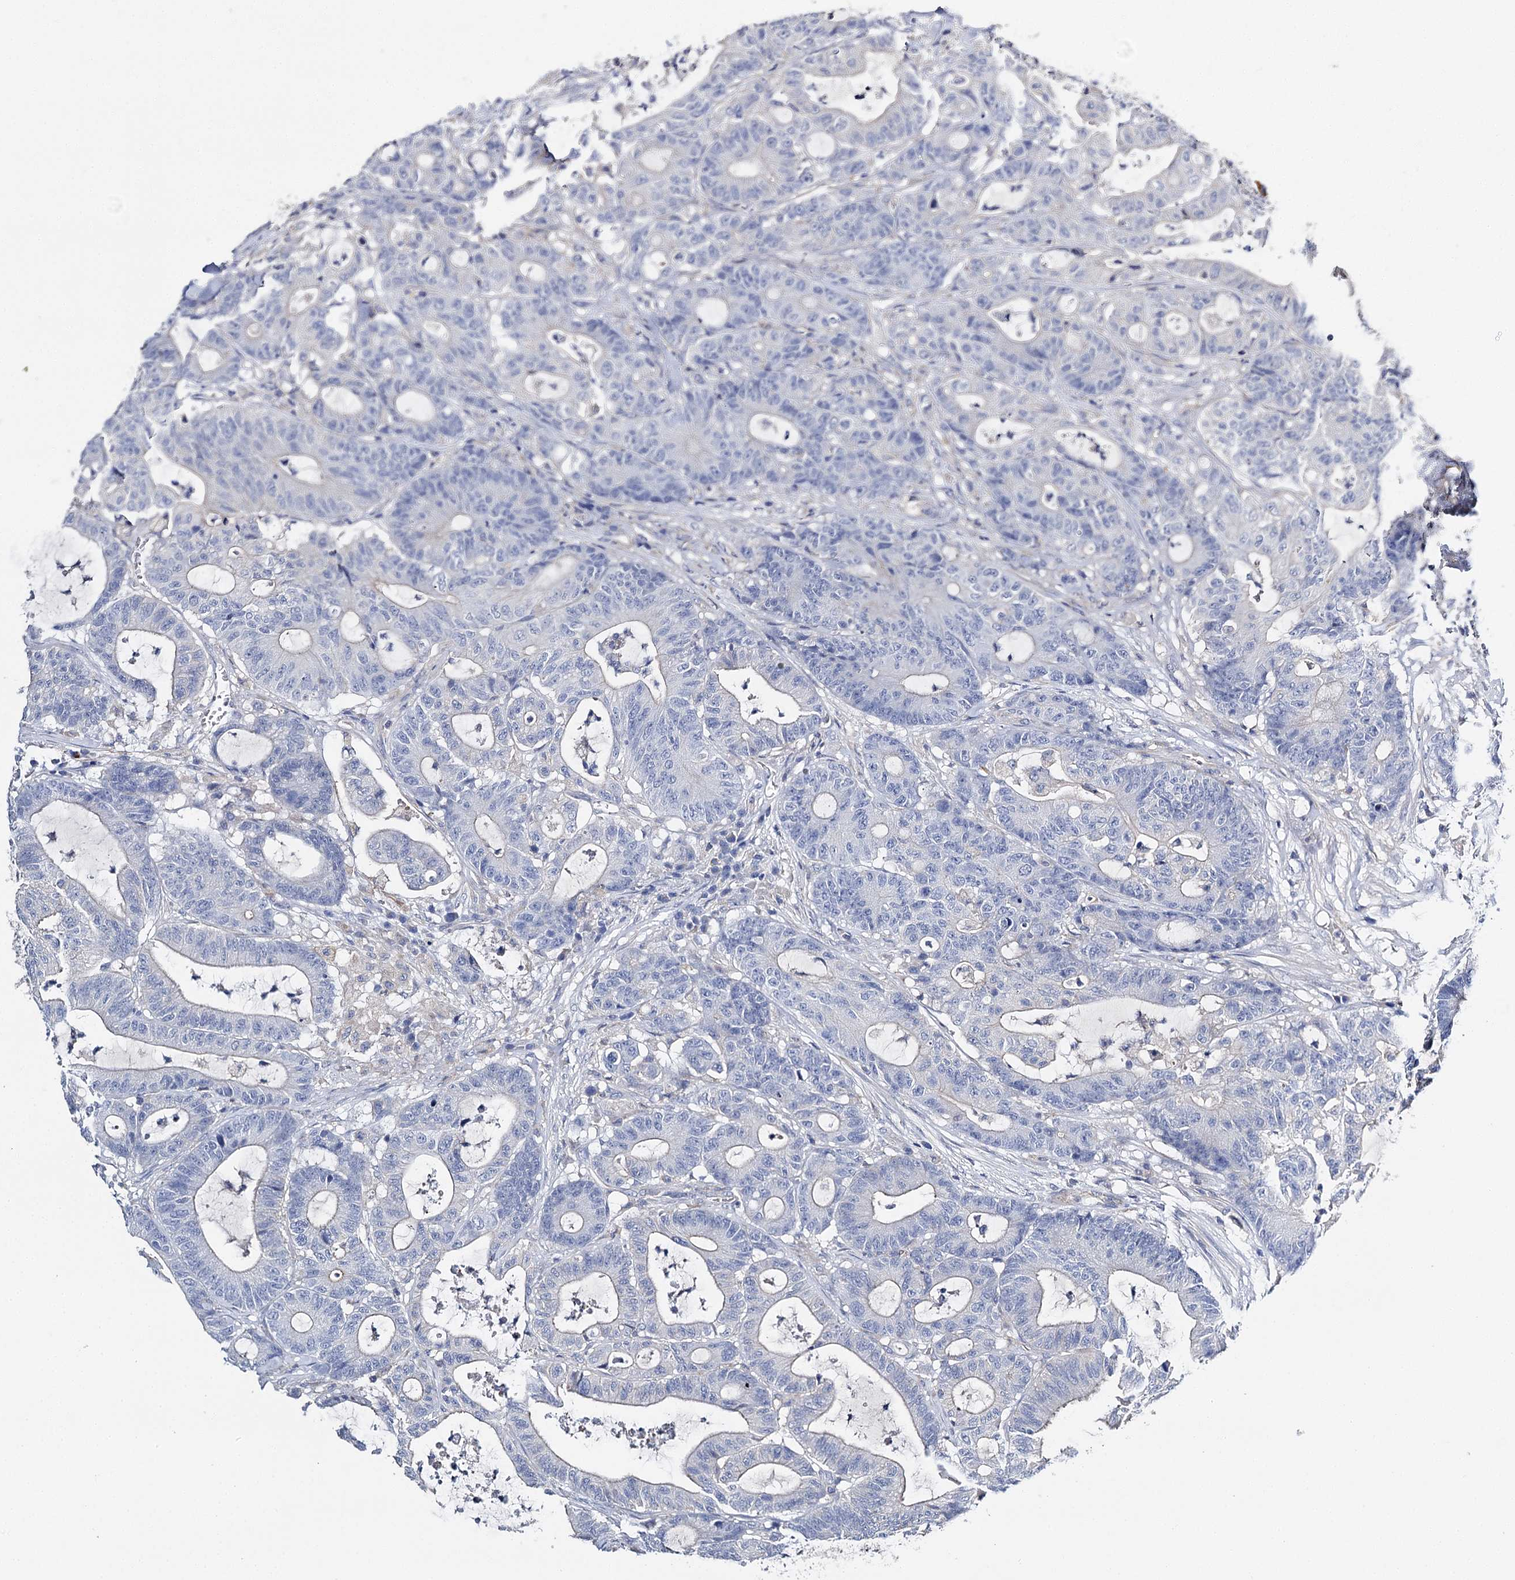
{"staining": {"intensity": "negative", "quantity": "none", "location": "none"}, "tissue": "colorectal cancer", "cell_type": "Tumor cells", "image_type": "cancer", "snomed": [{"axis": "morphology", "description": "Adenocarcinoma, NOS"}, {"axis": "topography", "description": "Colon"}], "caption": "Adenocarcinoma (colorectal) was stained to show a protein in brown. There is no significant positivity in tumor cells.", "gene": "EPYC", "patient": {"sex": "female", "age": 84}}